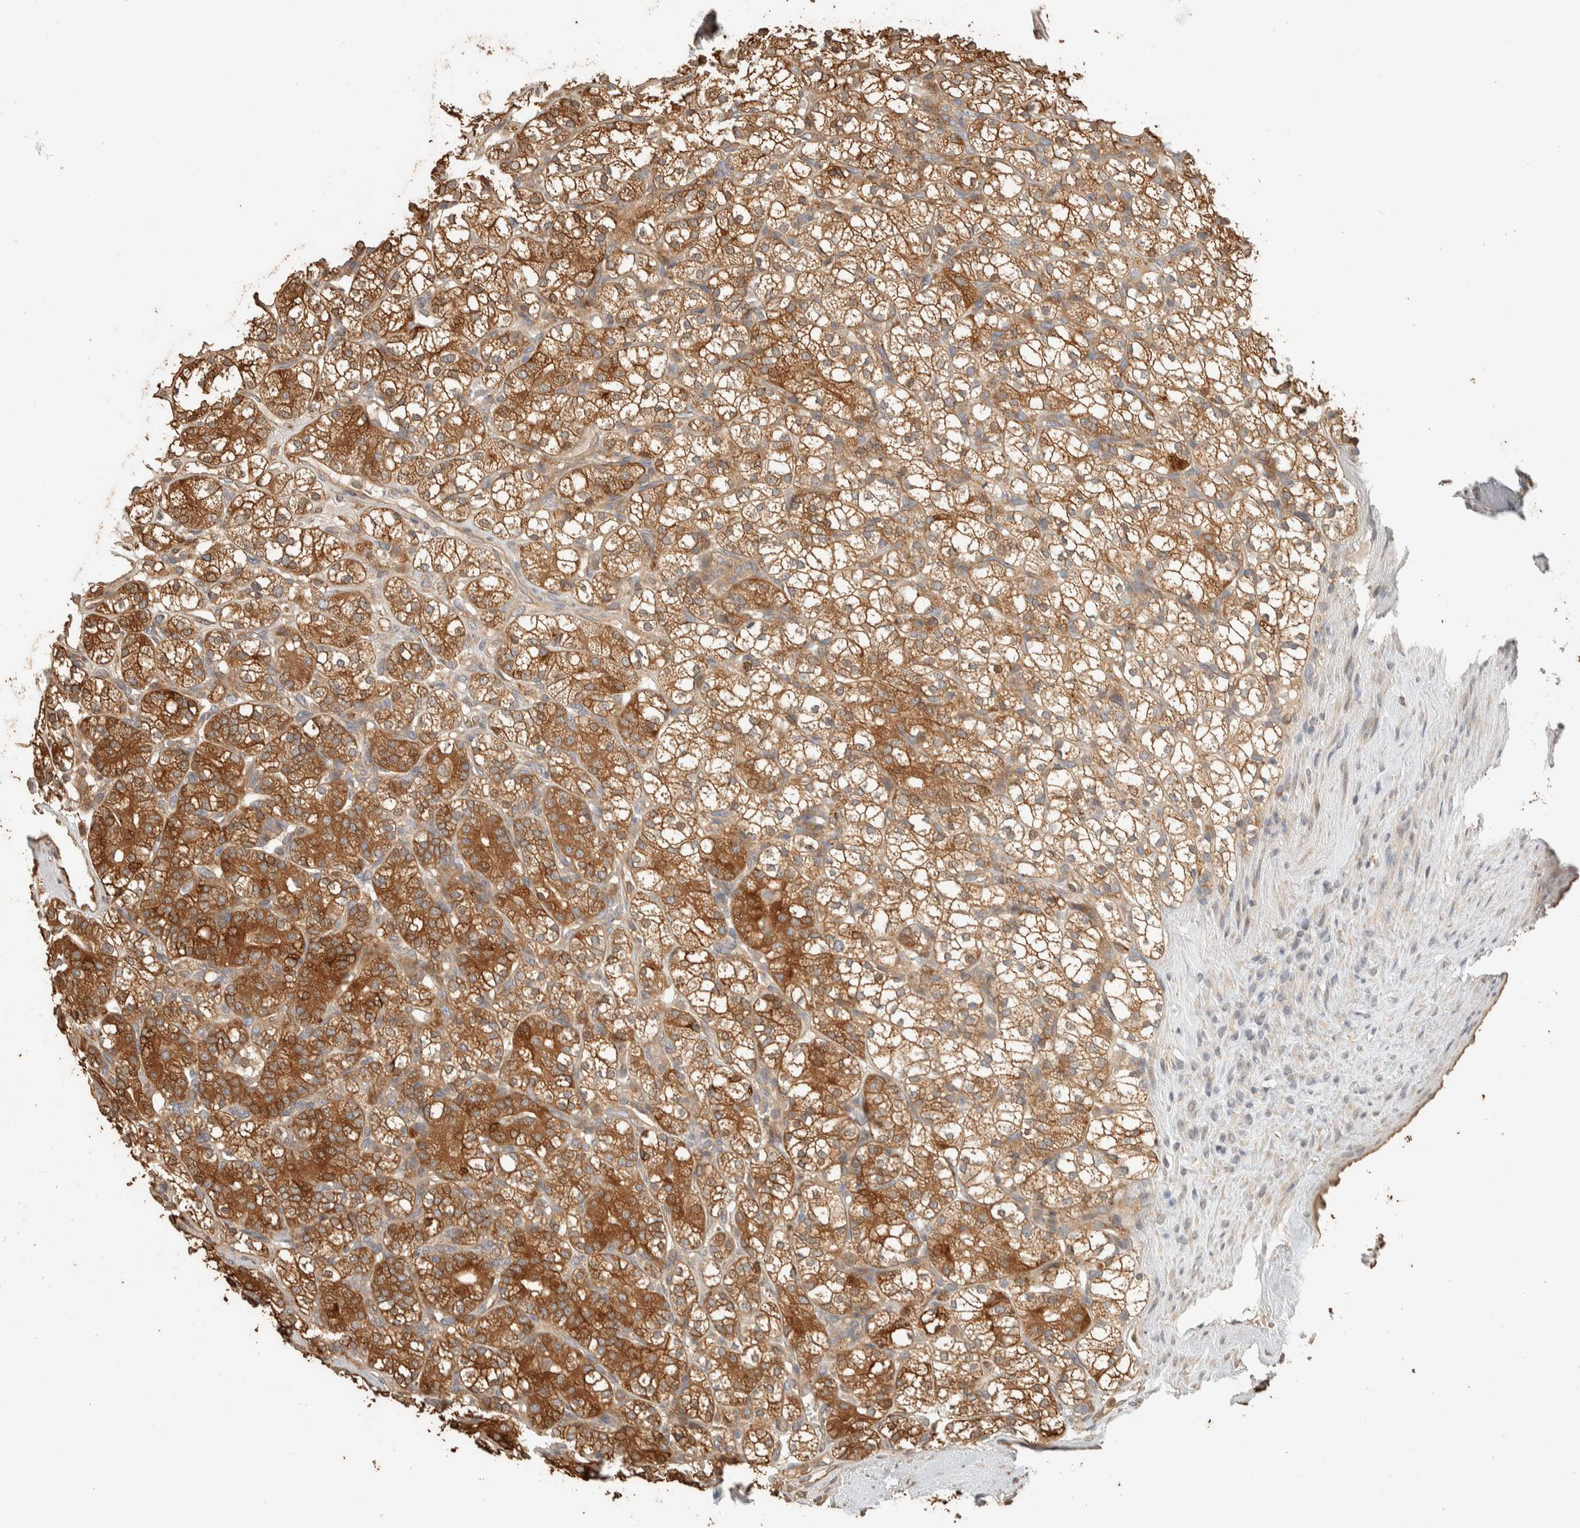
{"staining": {"intensity": "moderate", "quantity": ">75%", "location": "cytoplasmic/membranous"}, "tissue": "renal cancer", "cell_type": "Tumor cells", "image_type": "cancer", "snomed": [{"axis": "morphology", "description": "Adenocarcinoma, NOS"}, {"axis": "topography", "description": "Kidney"}], "caption": "This is a micrograph of immunohistochemistry staining of renal cancer (adenocarcinoma), which shows moderate staining in the cytoplasmic/membranous of tumor cells.", "gene": "EXOC7", "patient": {"sex": "male", "age": 77}}